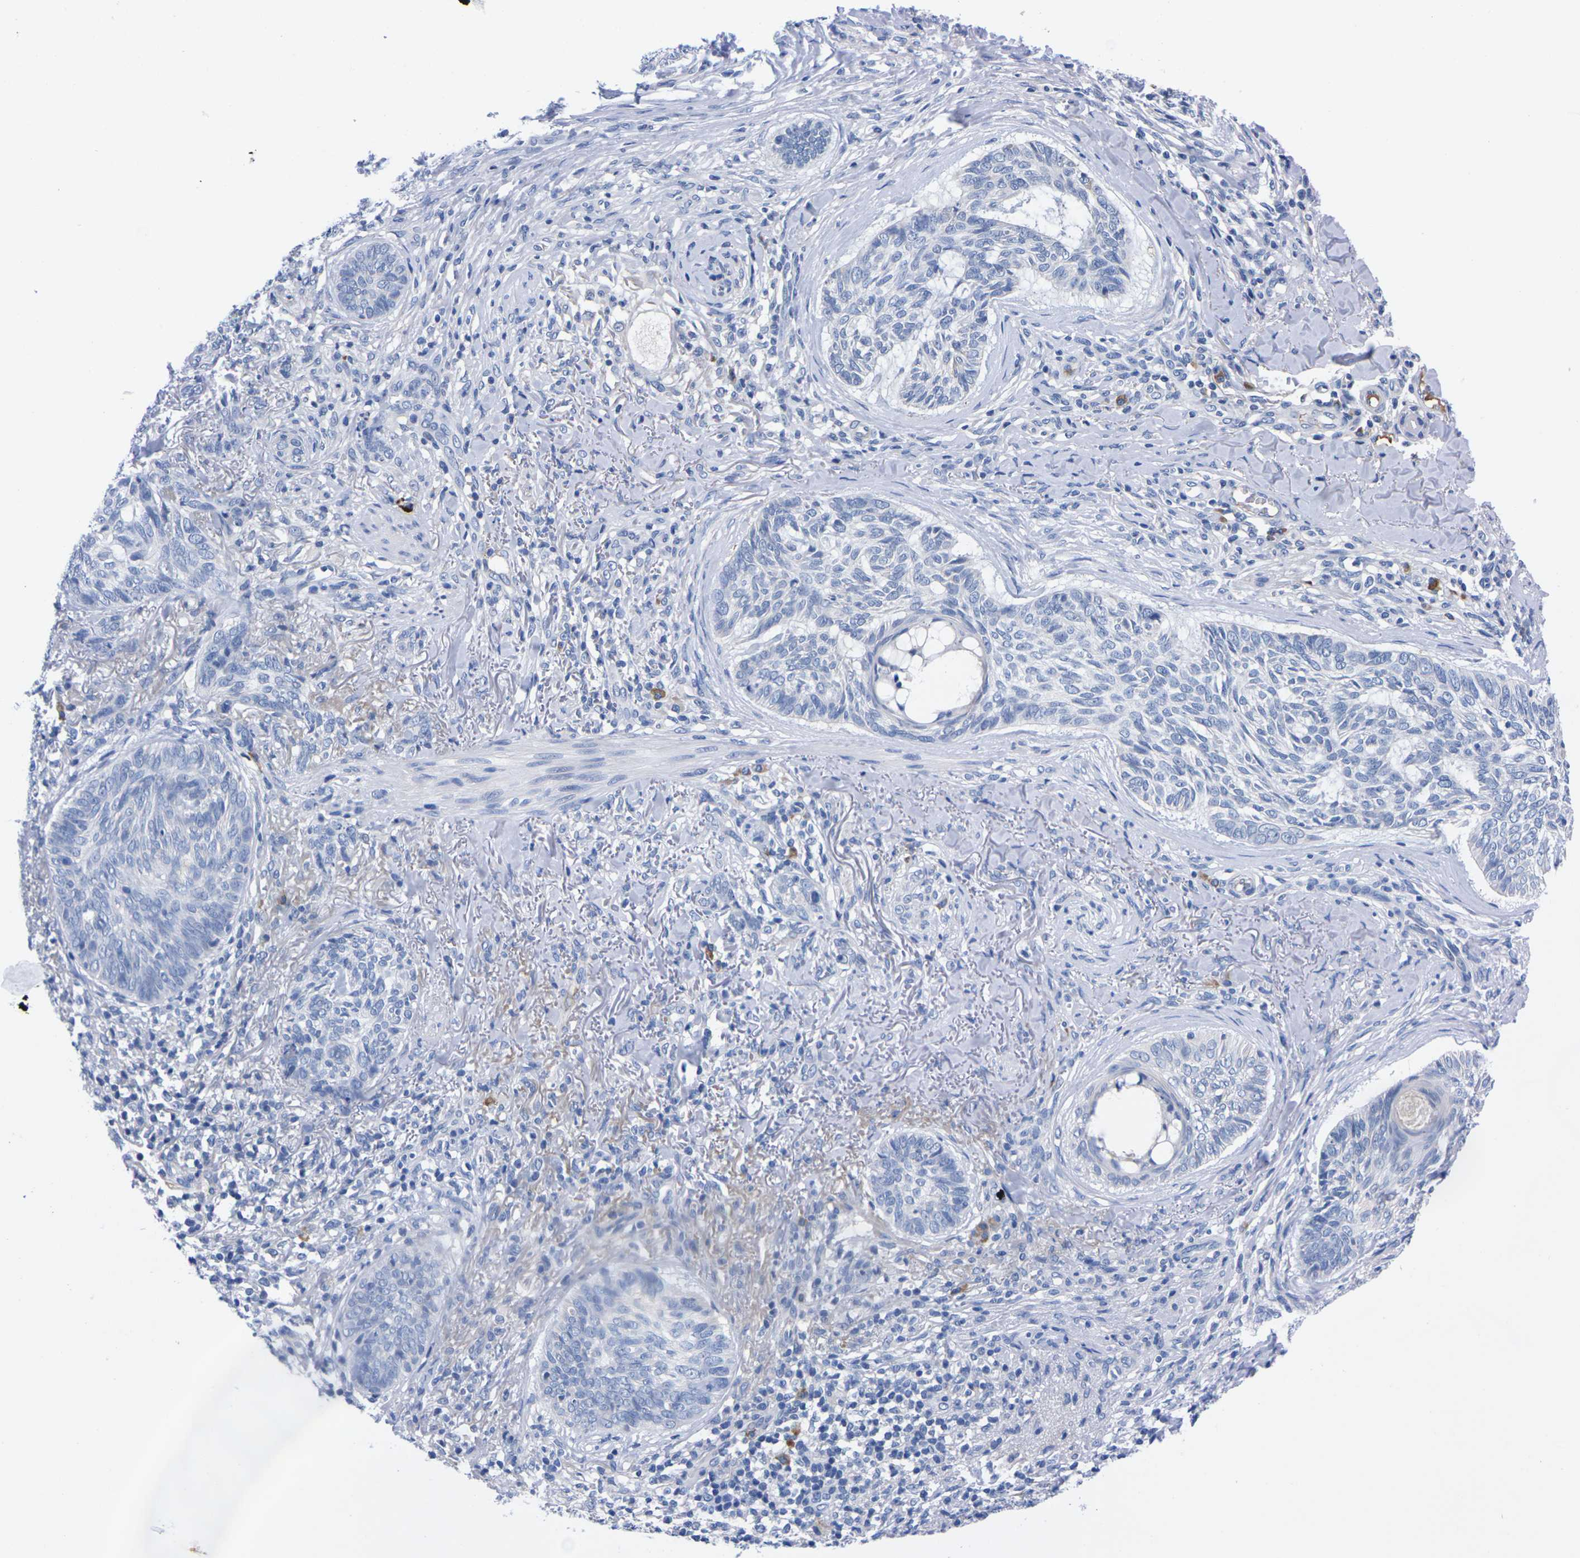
{"staining": {"intensity": "negative", "quantity": "none", "location": "none"}, "tissue": "skin cancer", "cell_type": "Tumor cells", "image_type": "cancer", "snomed": [{"axis": "morphology", "description": "Basal cell carcinoma"}, {"axis": "topography", "description": "Skin"}], "caption": "There is no significant expression in tumor cells of basal cell carcinoma (skin).", "gene": "FAM210A", "patient": {"sex": "male", "age": 43}}